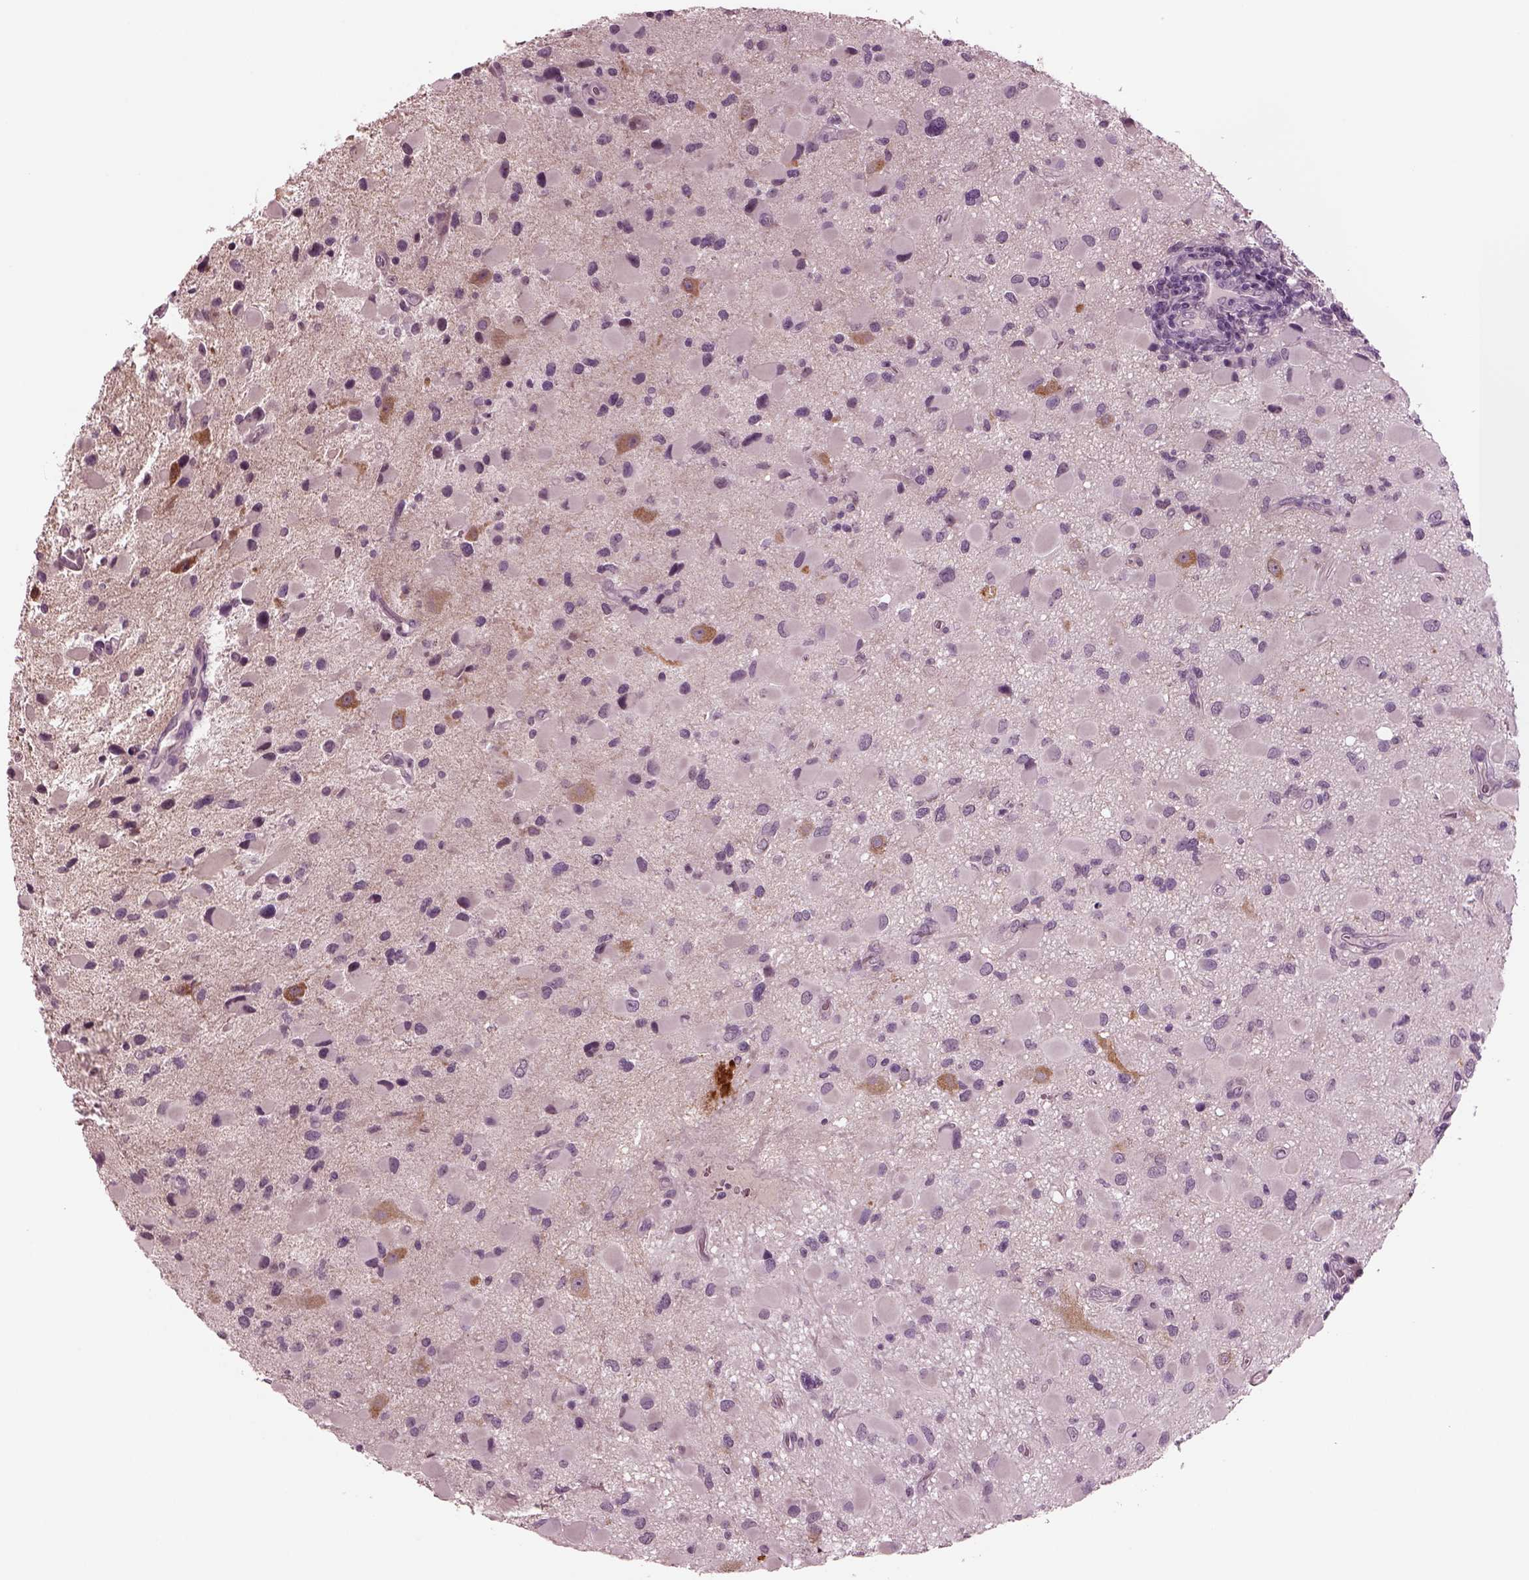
{"staining": {"intensity": "negative", "quantity": "none", "location": "none"}, "tissue": "glioma", "cell_type": "Tumor cells", "image_type": "cancer", "snomed": [{"axis": "morphology", "description": "Glioma, malignant, Low grade"}, {"axis": "topography", "description": "Brain"}], "caption": "This is an immunohistochemistry histopathology image of human malignant glioma (low-grade). There is no positivity in tumor cells.", "gene": "CLCN4", "patient": {"sex": "female", "age": 32}}